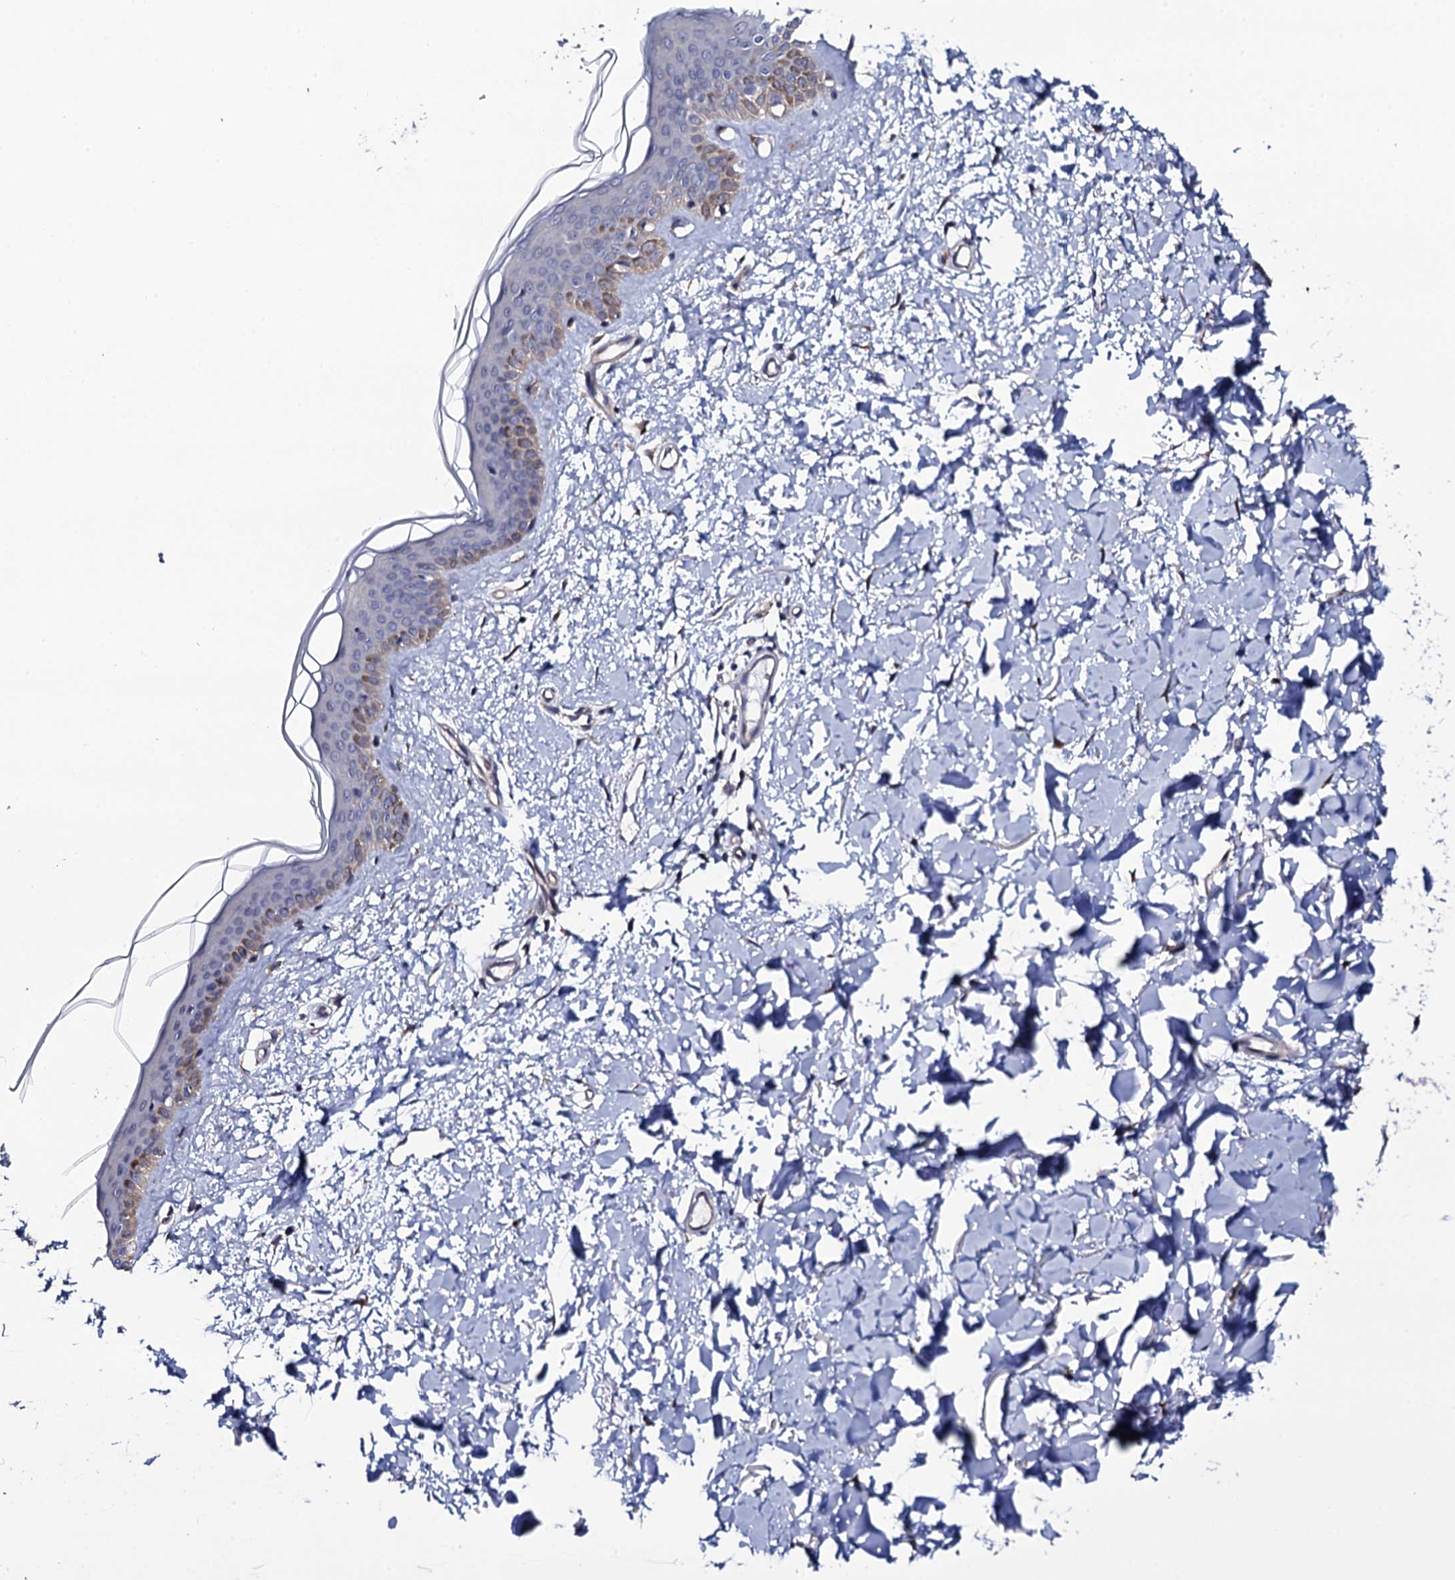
{"staining": {"intensity": "negative", "quantity": "none", "location": "none"}, "tissue": "skin", "cell_type": "Fibroblasts", "image_type": "normal", "snomed": [{"axis": "morphology", "description": "Normal tissue, NOS"}, {"axis": "topography", "description": "Skin"}], "caption": "Immunohistochemistry (IHC) histopathology image of normal skin: human skin stained with DAB (3,3'-diaminobenzidine) demonstrates no significant protein staining in fibroblasts.", "gene": "GAREM1", "patient": {"sex": "female", "age": 58}}